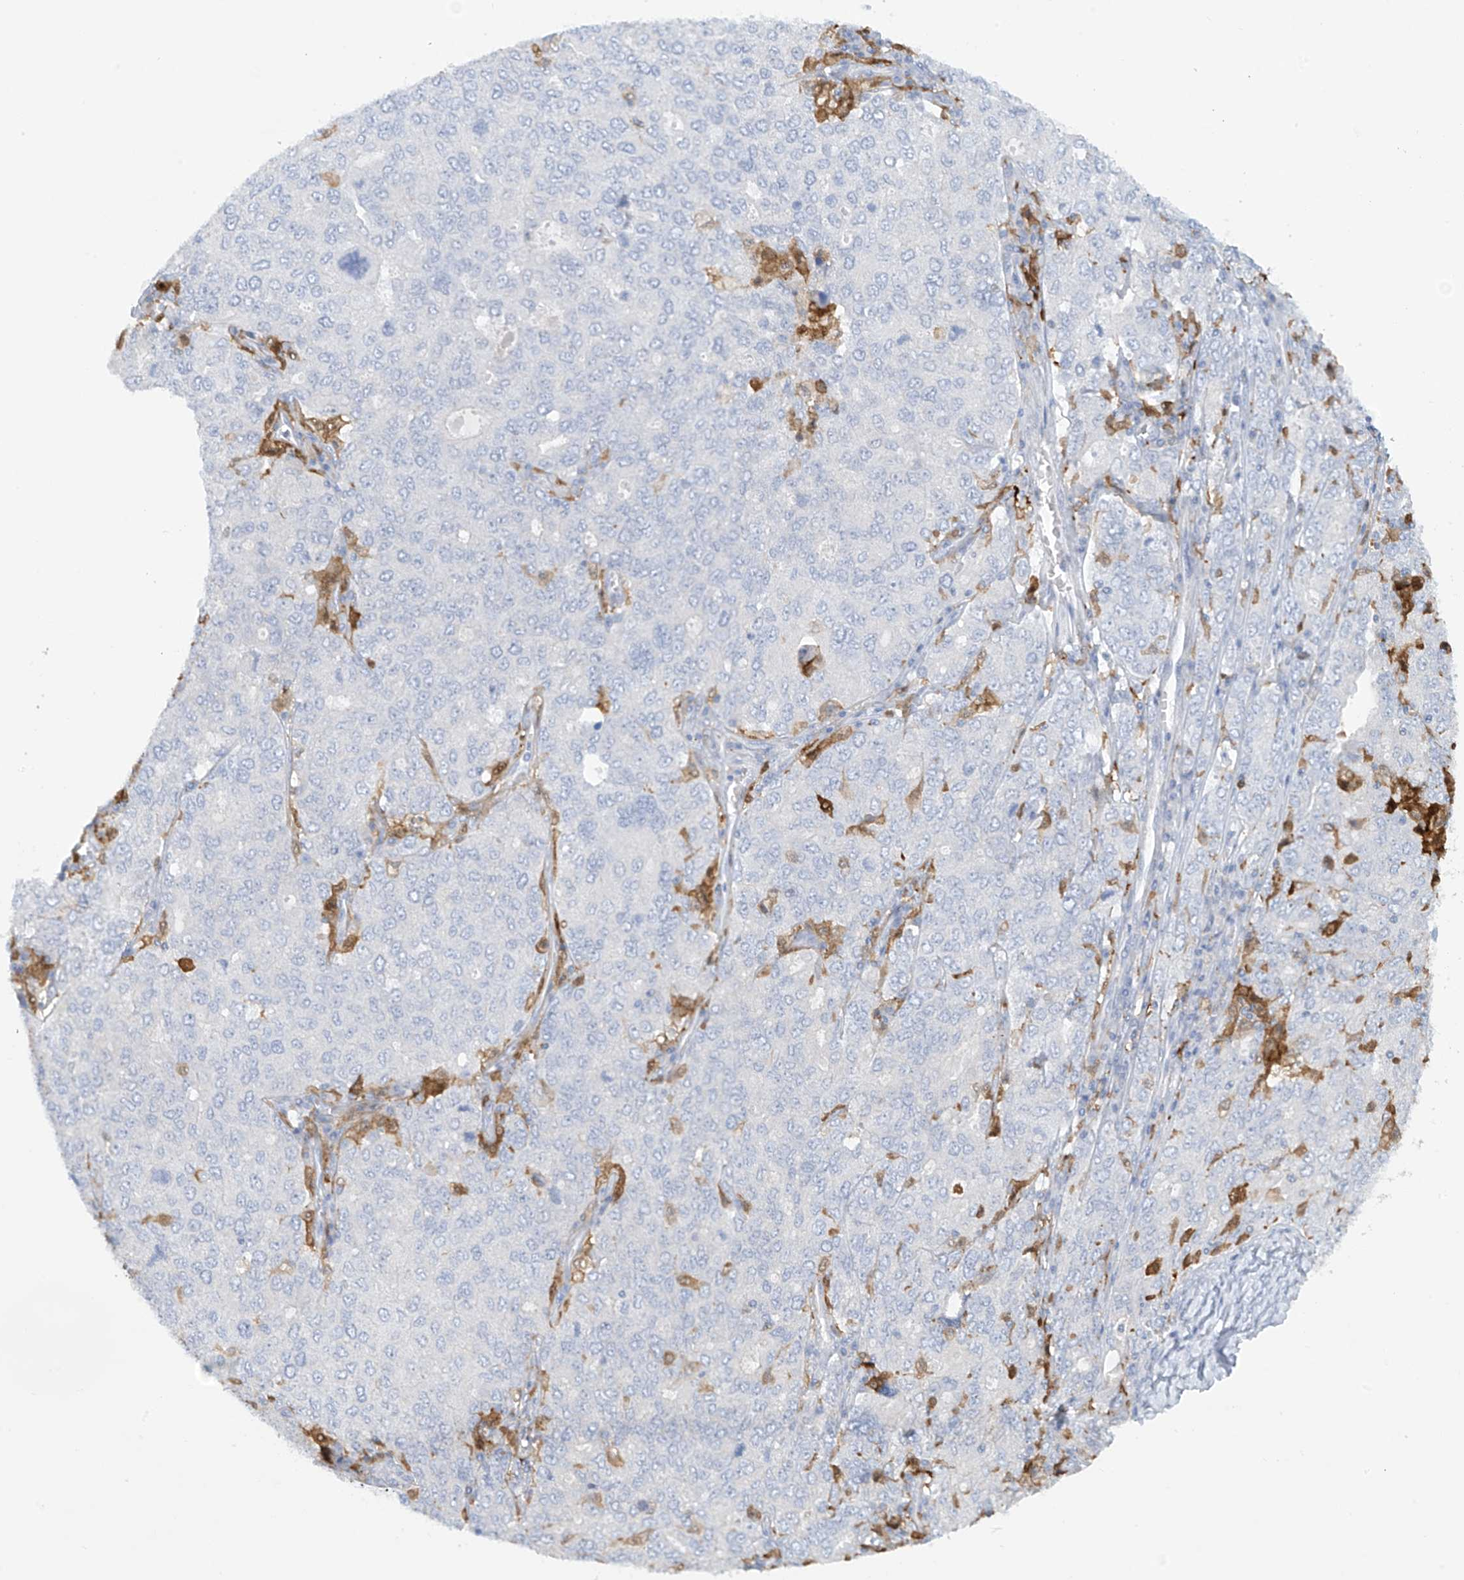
{"staining": {"intensity": "negative", "quantity": "none", "location": "none"}, "tissue": "ovarian cancer", "cell_type": "Tumor cells", "image_type": "cancer", "snomed": [{"axis": "morphology", "description": "Carcinoma, endometroid"}, {"axis": "topography", "description": "Ovary"}], "caption": "The micrograph exhibits no staining of tumor cells in ovarian cancer.", "gene": "TRMT2B", "patient": {"sex": "female", "age": 62}}